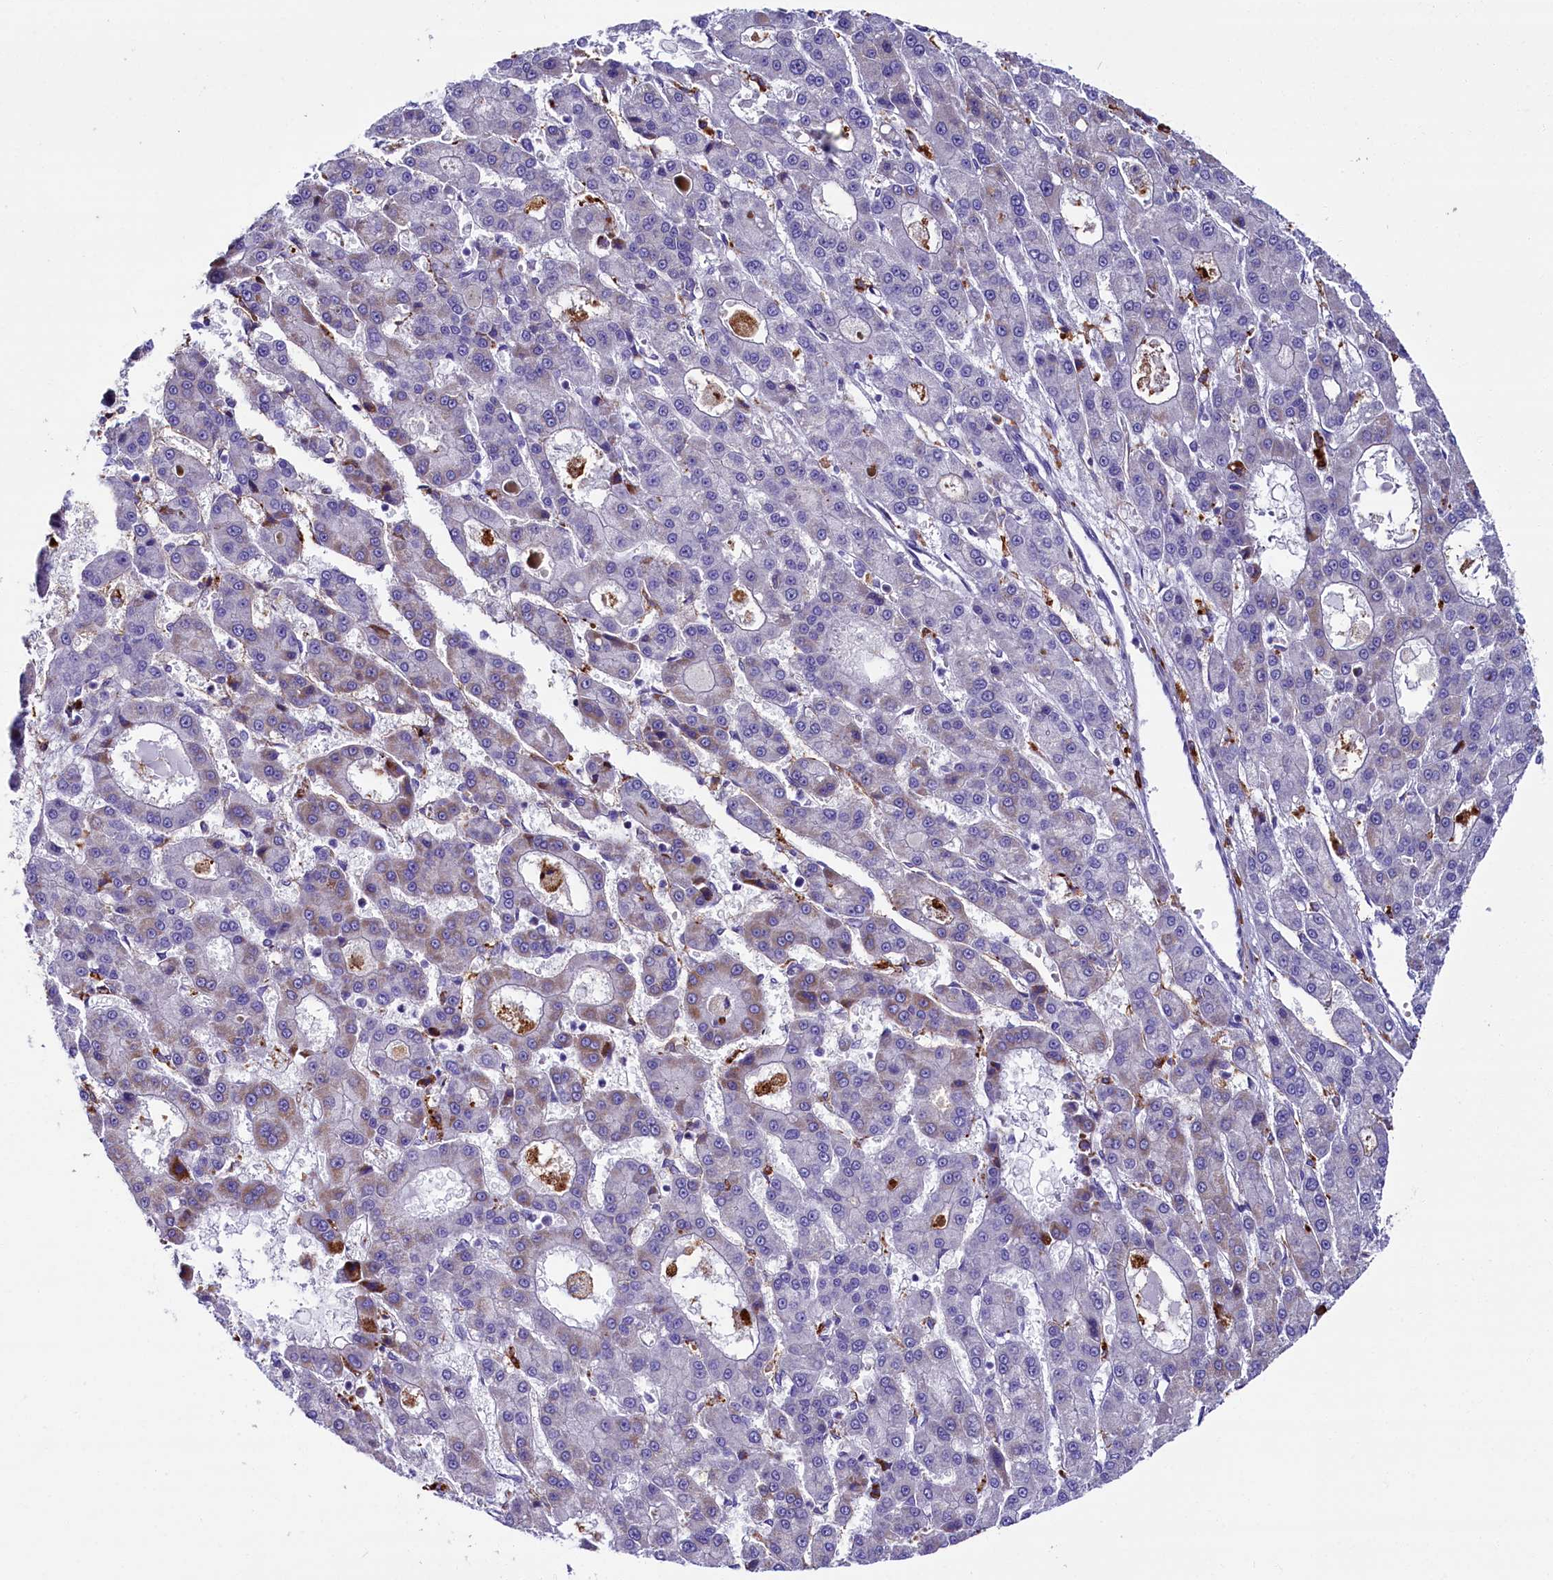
{"staining": {"intensity": "moderate", "quantity": "<25%", "location": "cytoplasmic/membranous"}, "tissue": "liver cancer", "cell_type": "Tumor cells", "image_type": "cancer", "snomed": [{"axis": "morphology", "description": "Carcinoma, Hepatocellular, NOS"}, {"axis": "topography", "description": "Liver"}], "caption": "An image showing moderate cytoplasmic/membranous expression in about <25% of tumor cells in liver cancer (hepatocellular carcinoma), as visualized by brown immunohistochemical staining.", "gene": "IL20RA", "patient": {"sex": "male", "age": 70}}